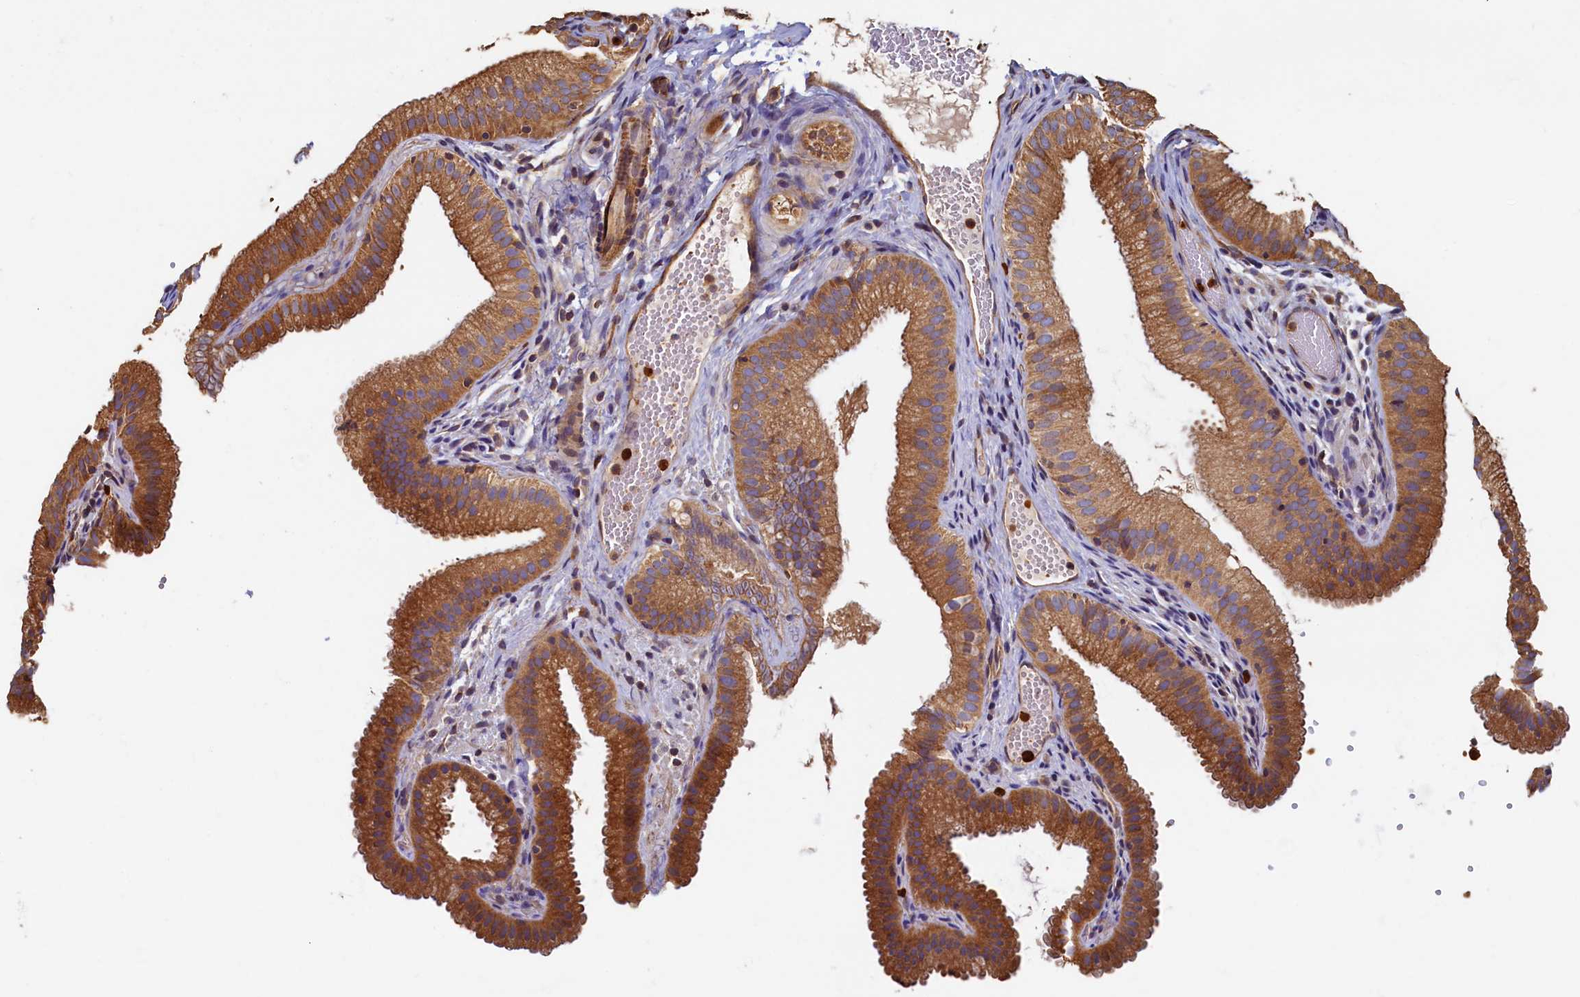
{"staining": {"intensity": "strong", "quantity": ">75%", "location": "cytoplasmic/membranous"}, "tissue": "gallbladder", "cell_type": "Glandular cells", "image_type": "normal", "snomed": [{"axis": "morphology", "description": "Normal tissue, NOS"}, {"axis": "topography", "description": "Gallbladder"}], "caption": "Immunohistochemistry (IHC) of benign human gallbladder exhibits high levels of strong cytoplasmic/membranous staining in approximately >75% of glandular cells. Nuclei are stained in blue.", "gene": "CCDC102B", "patient": {"sex": "female", "age": 30}}